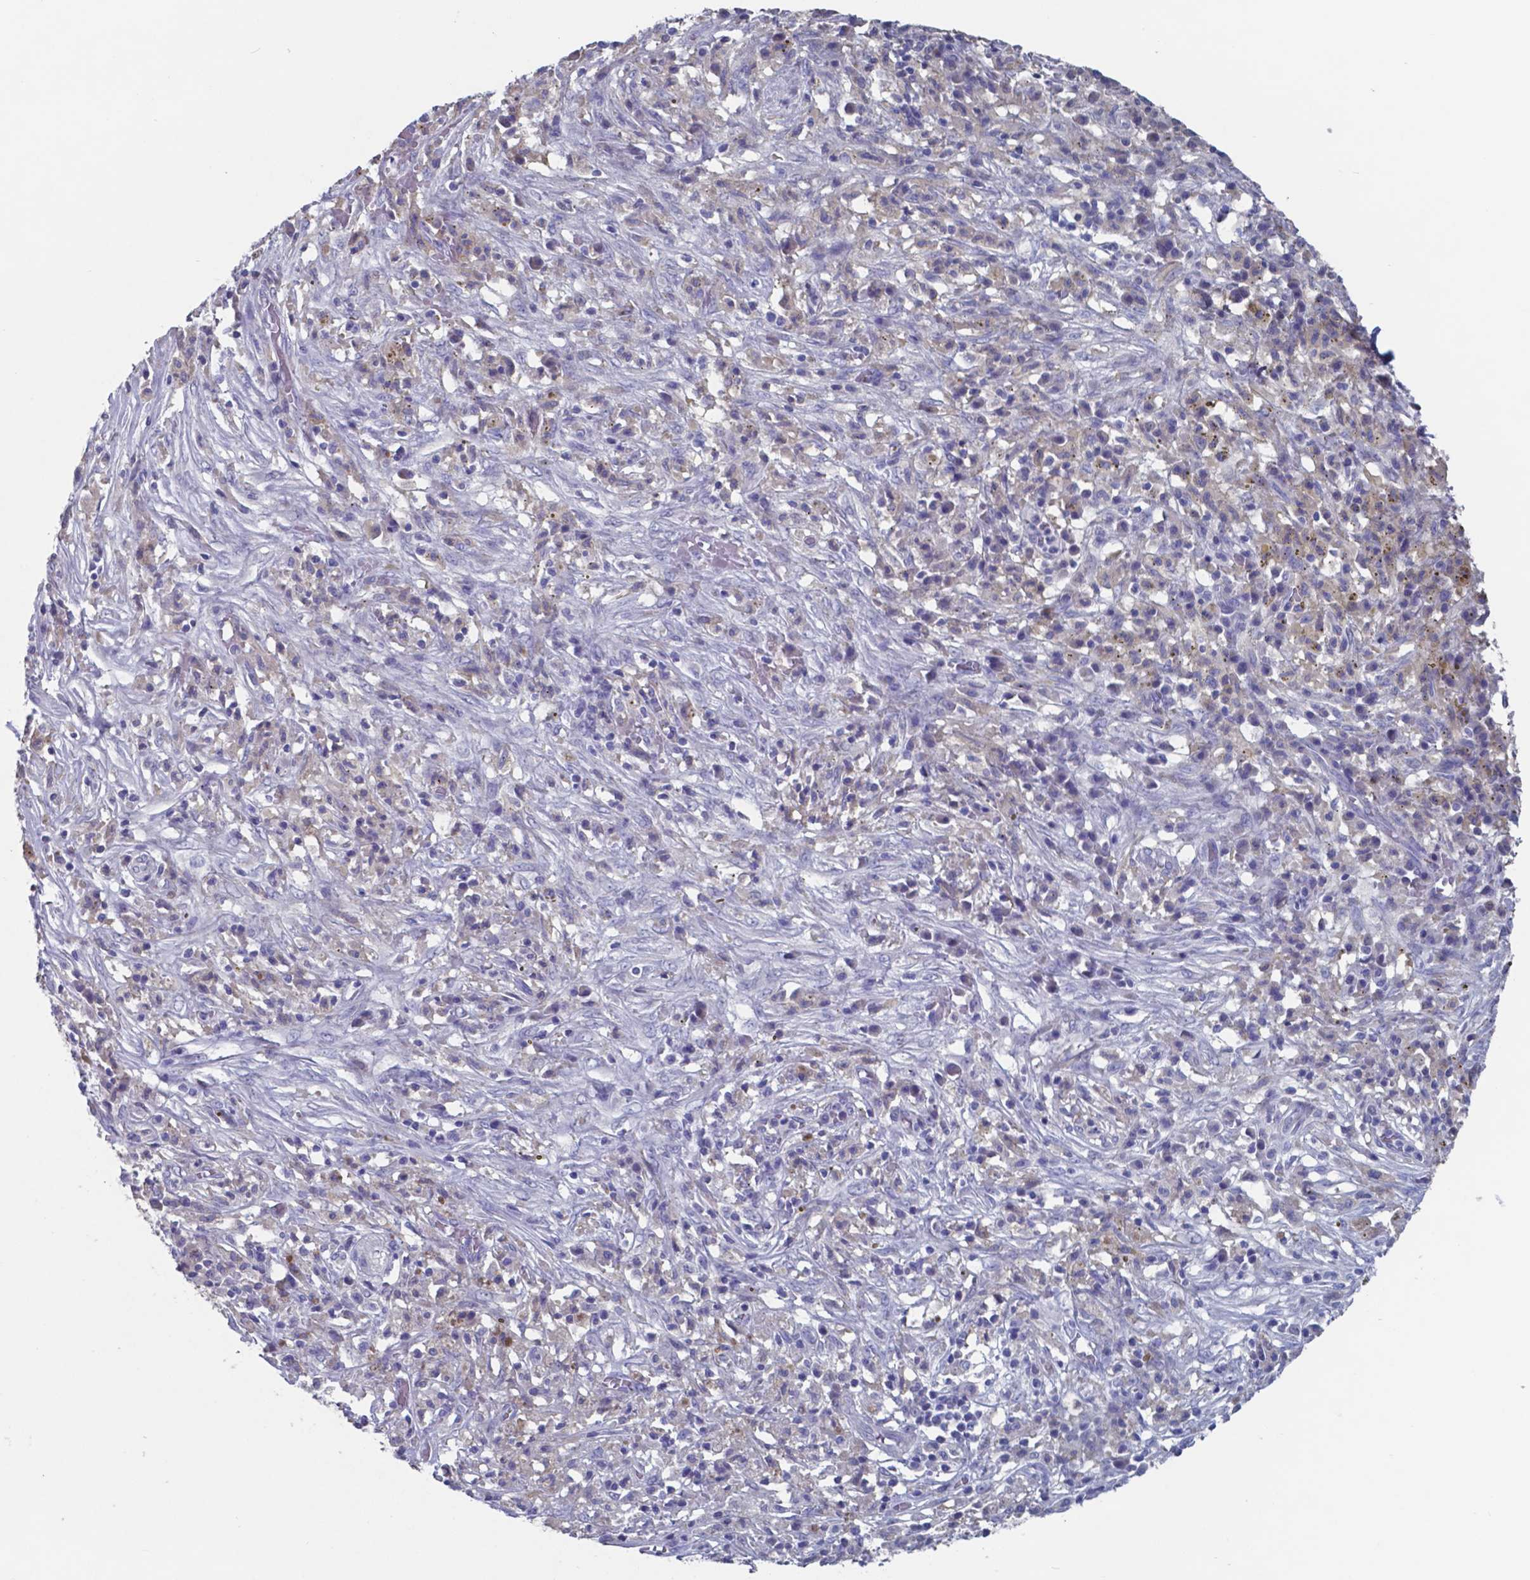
{"staining": {"intensity": "negative", "quantity": "none", "location": "none"}, "tissue": "melanoma", "cell_type": "Tumor cells", "image_type": "cancer", "snomed": [{"axis": "morphology", "description": "Malignant melanoma, NOS"}, {"axis": "topography", "description": "Skin"}], "caption": "Tumor cells are negative for brown protein staining in malignant melanoma. The staining is performed using DAB brown chromogen with nuclei counter-stained in using hematoxylin.", "gene": "TTR", "patient": {"sex": "female", "age": 91}}